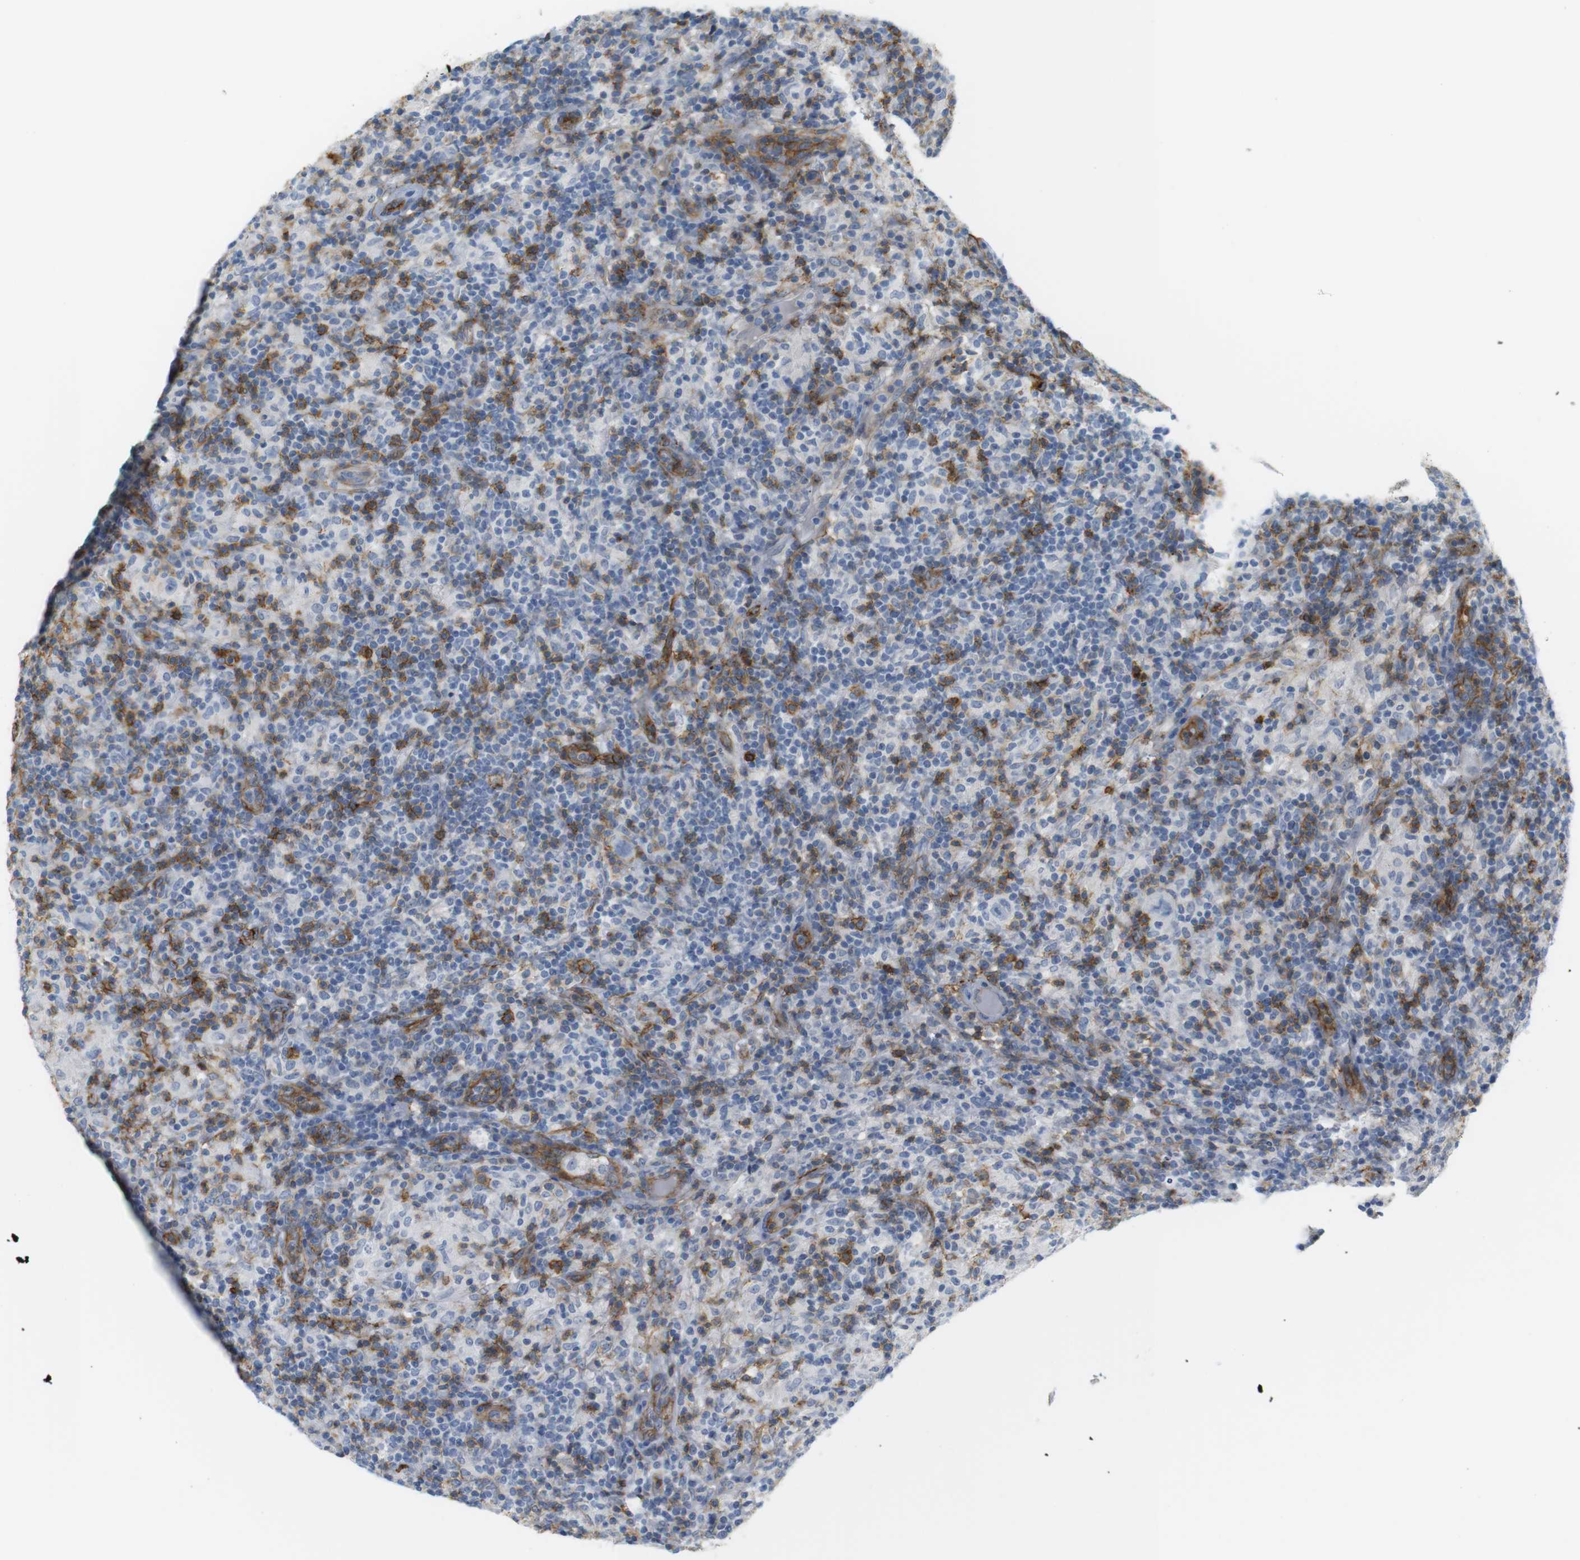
{"staining": {"intensity": "negative", "quantity": "none", "location": "none"}, "tissue": "lymphoma", "cell_type": "Tumor cells", "image_type": "cancer", "snomed": [{"axis": "morphology", "description": "Hodgkin's disease, NOS"}, {"axis": "topography", "description": "Lymph node"}], "caption": "Immunohistochemical staining of human Hodgkin's disease shows no significant expression in tumor cells.", "gene": "F2R", "patient": {"sex": "male", "age": 70}}